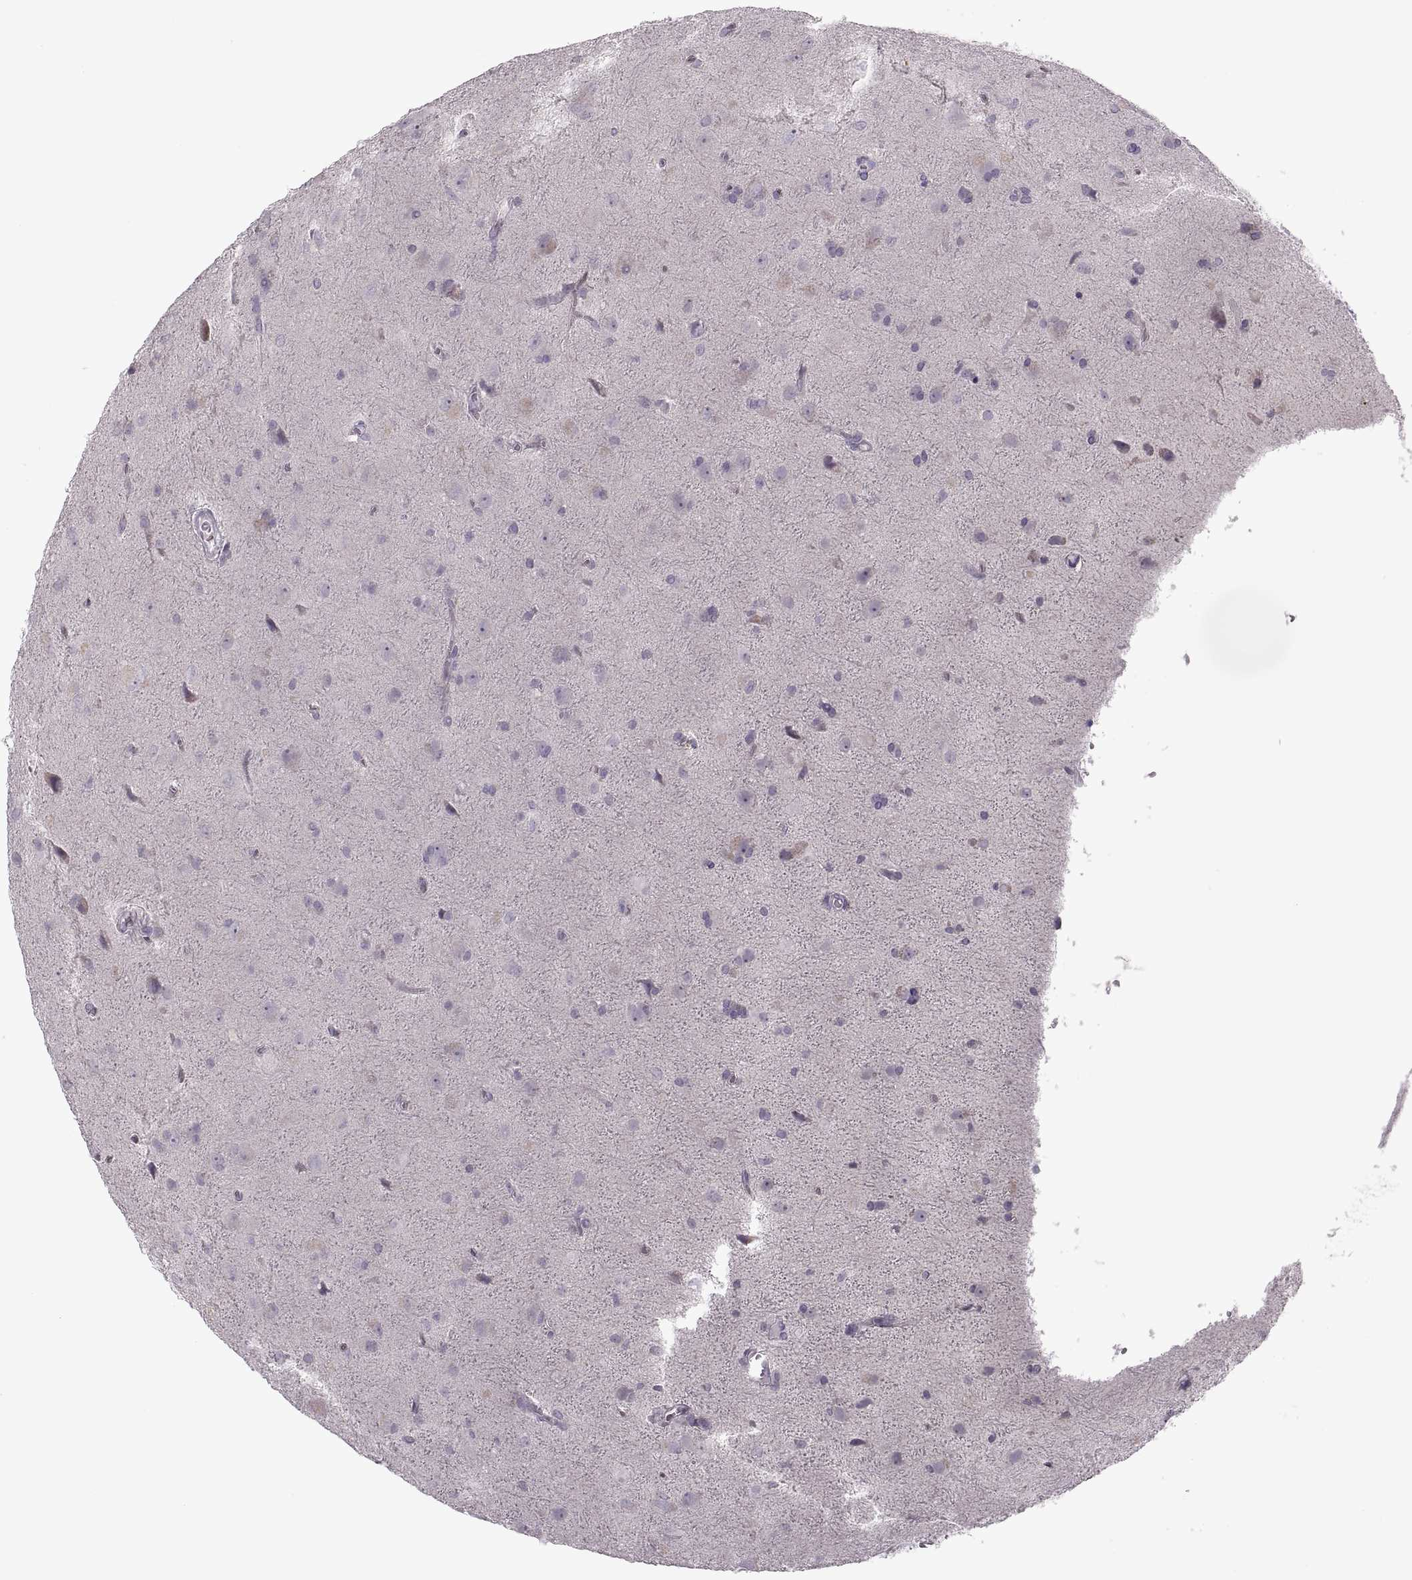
{"staining": {"intensity": "negative", "quantity": "none", "location": "none"}, "tissue": "glioma", "cell_type": "Tumor cells", "image_type": "cancer", "snomed": [{"axis": "morphology", "description": "Glioma, malignant, Low grade"}, {"axis": "topography", "description": "Brain"}], "caption": "Glioma stained for a protein using immunohistochemistry (IHC) displays no positivity tumor cells.", "gene": "PIERCE1", "patient": {"sex": "male", "age": 58}}